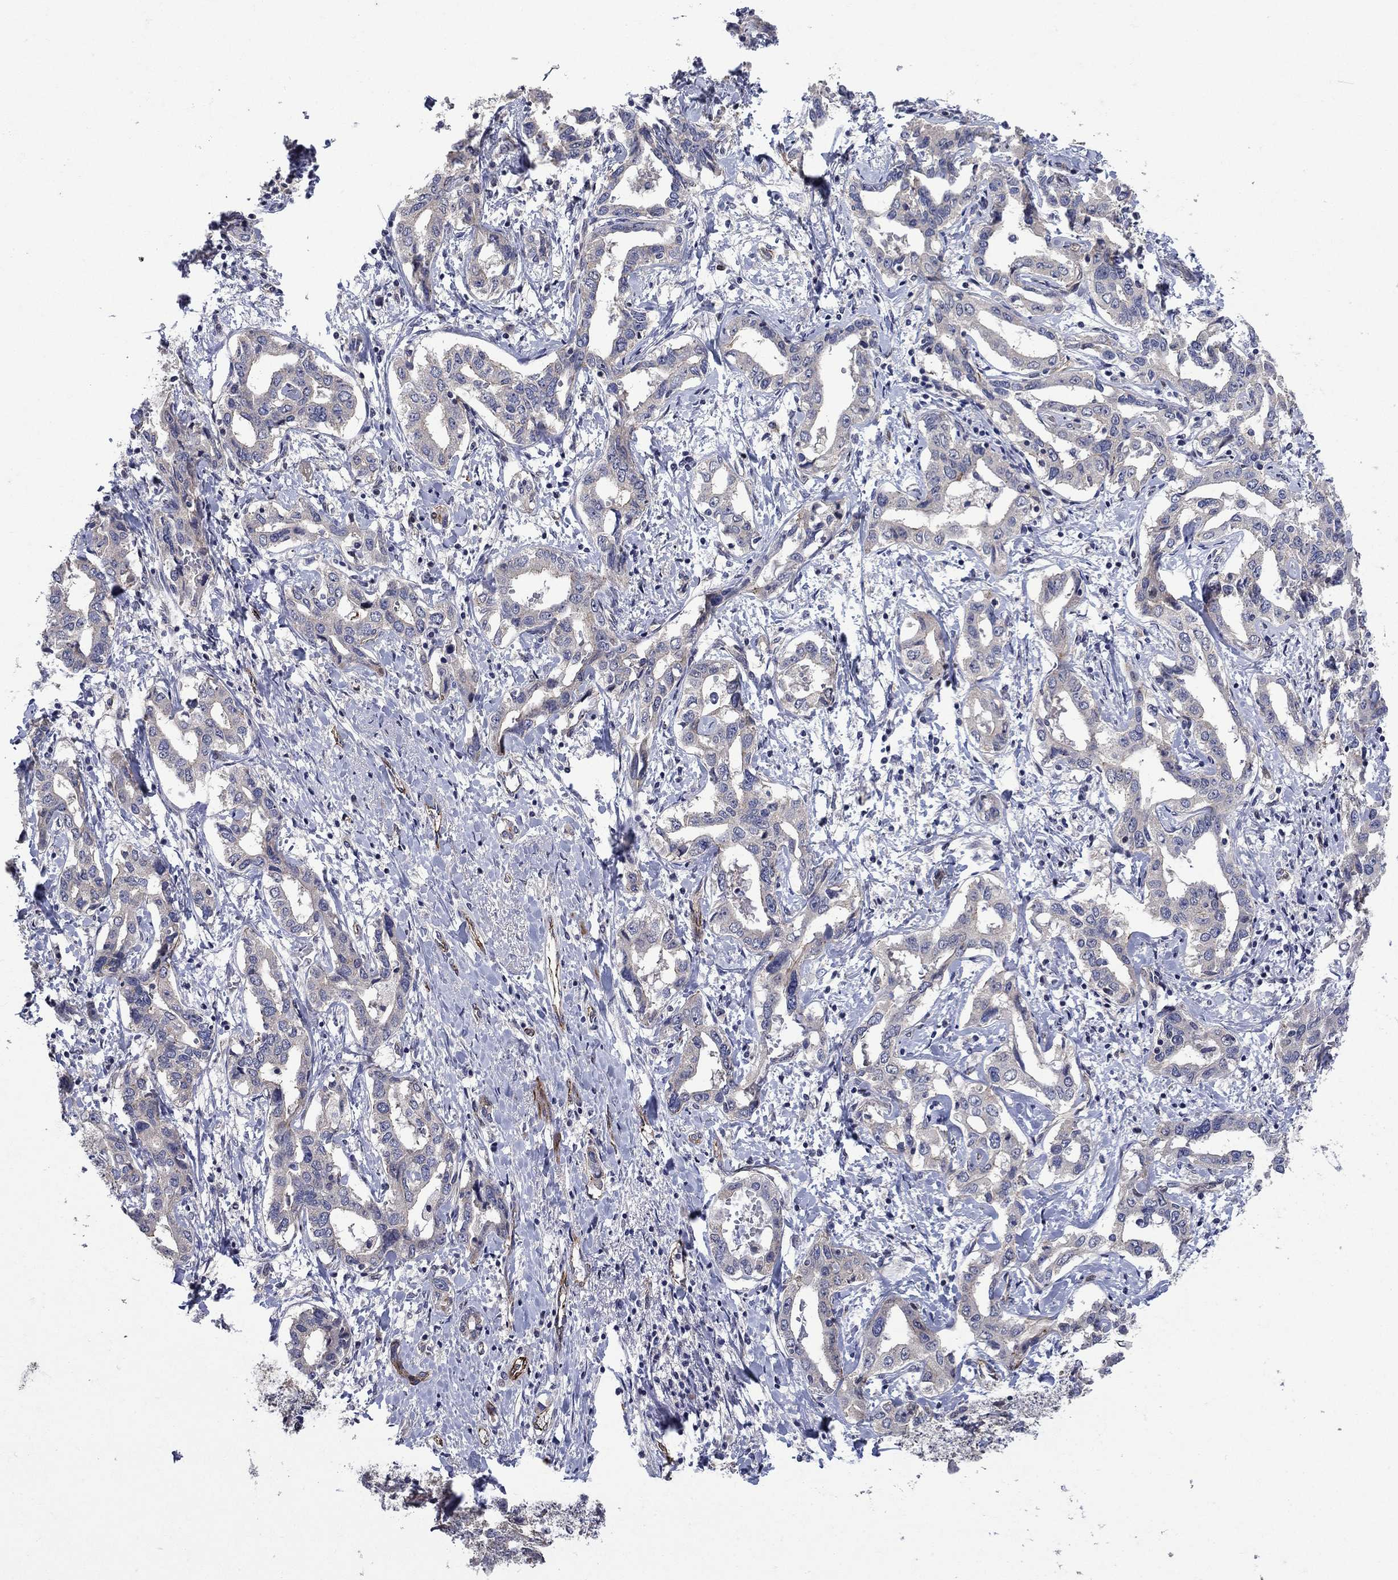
{"staining": {"intensity": "negative", "quantity": "none", "location": "none"}, "tissue": "liver cancer", "cell_type": "Tumor cells", "image_type": "cancer", "snomed": [{"axis": "morphology", "description": "Cholangiocarcinoma"}, {"axis": "topography", "description": "Liver"}], "caption": "Immunohistochemistry (IHC) photomicrograph of neoplastic tissue: human cholangiocarcinoma (liver) stained with DAB shows no significant protein positivity in tumor cells. (DAB (3,3'-diaminobenzidine) immunohistochemistry with hematoxylin counter stain).", "gene": "SLC7A1", "patient": {"sex": "male", "age": 59}}